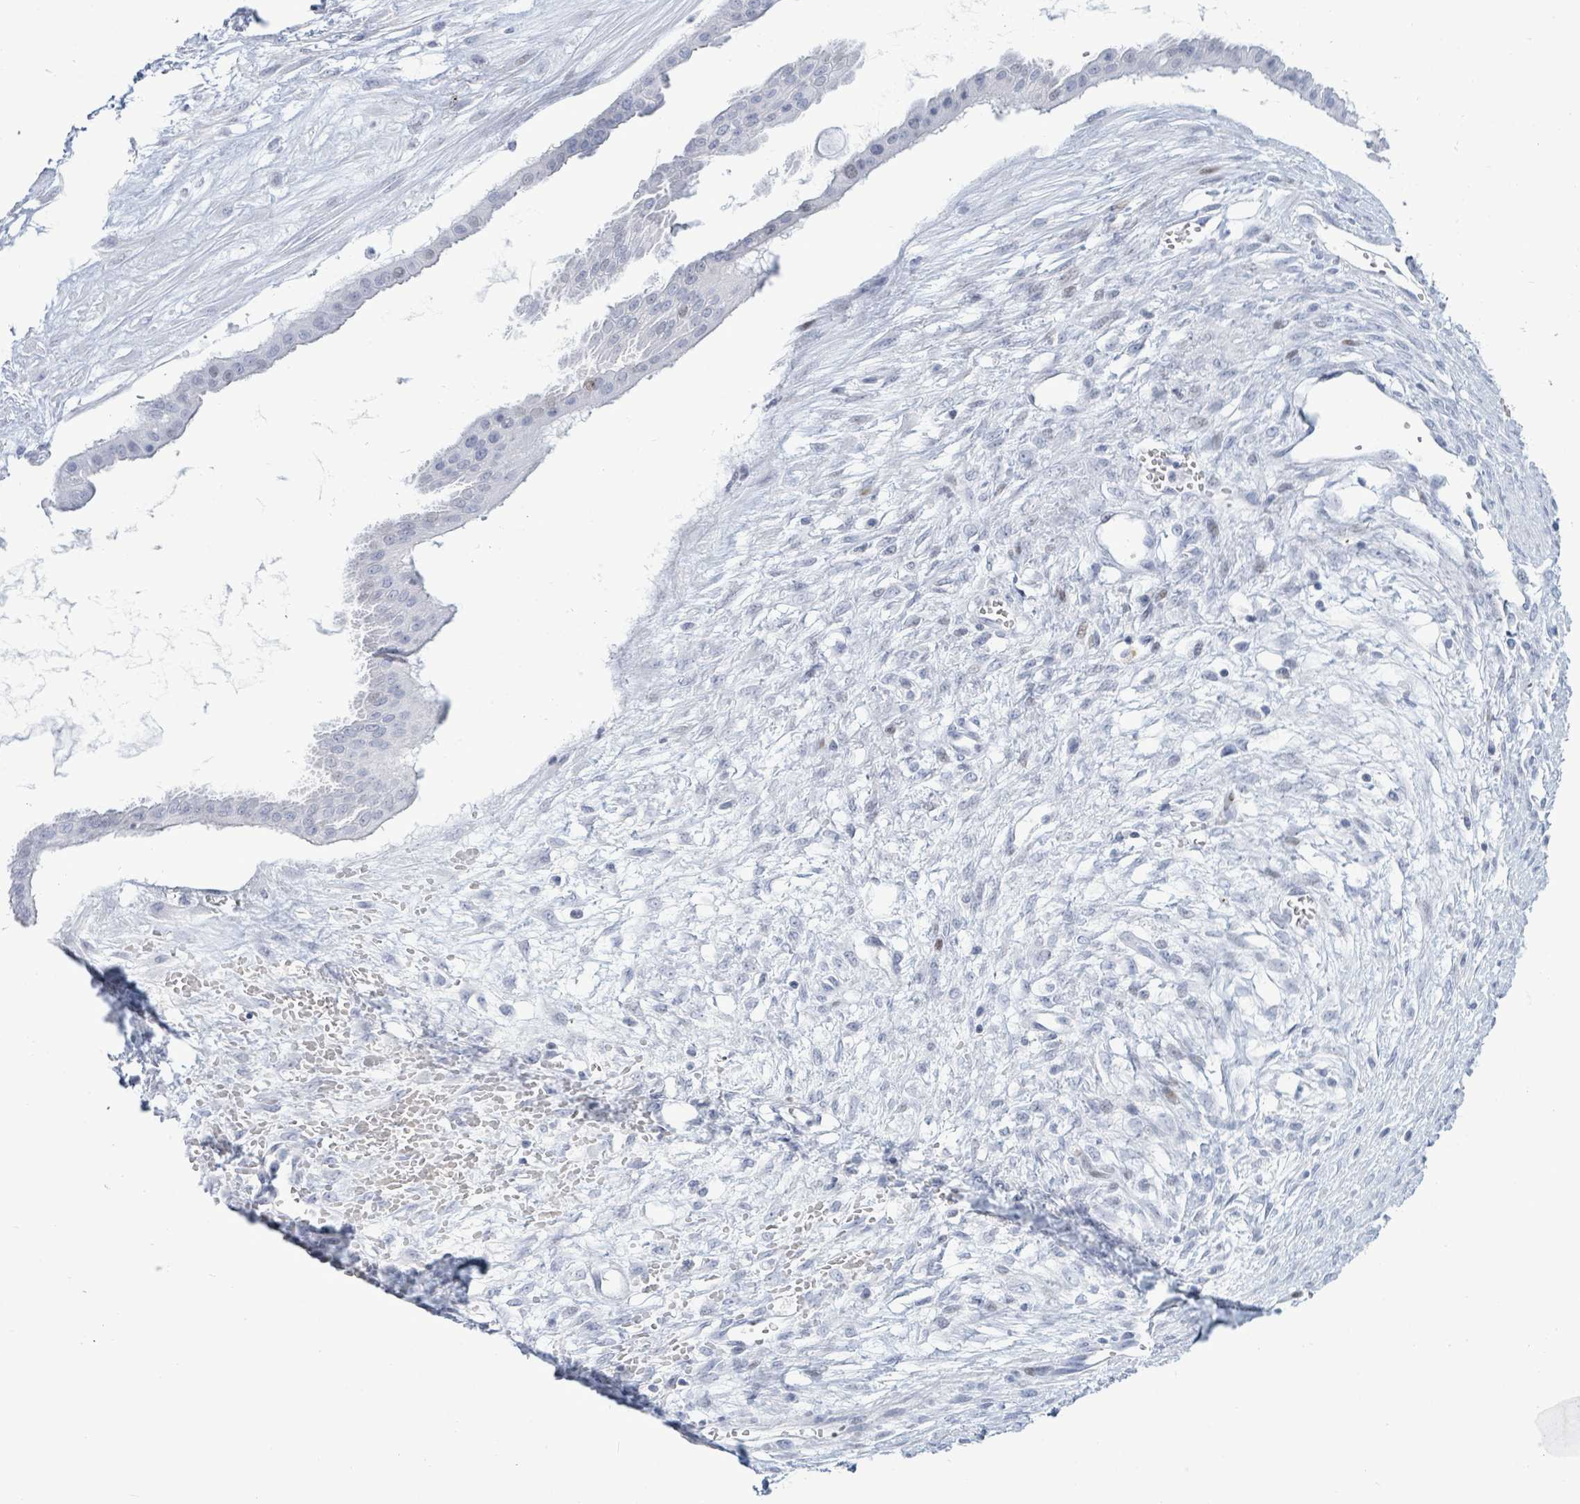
{"staining": {"intensity": "negative", "quantity": "none", "location": "none"}, "tissue": "ovarian cancer", "cell_type": "Tumor cells", "image_type": "cancer", "snomed": [{"axis": "morphology", "description": "Cystadenocarcinoma, mucinous, NOS"}, {"axis": "topography", "description": "Ovary"}], "caption": "An image of ovarian mucinous cystadenocarcinoma stained for a protein reveals no brown staining in tumor cells.", "gene": "MALL", "patient": {"sex": "female", "age": 73}}